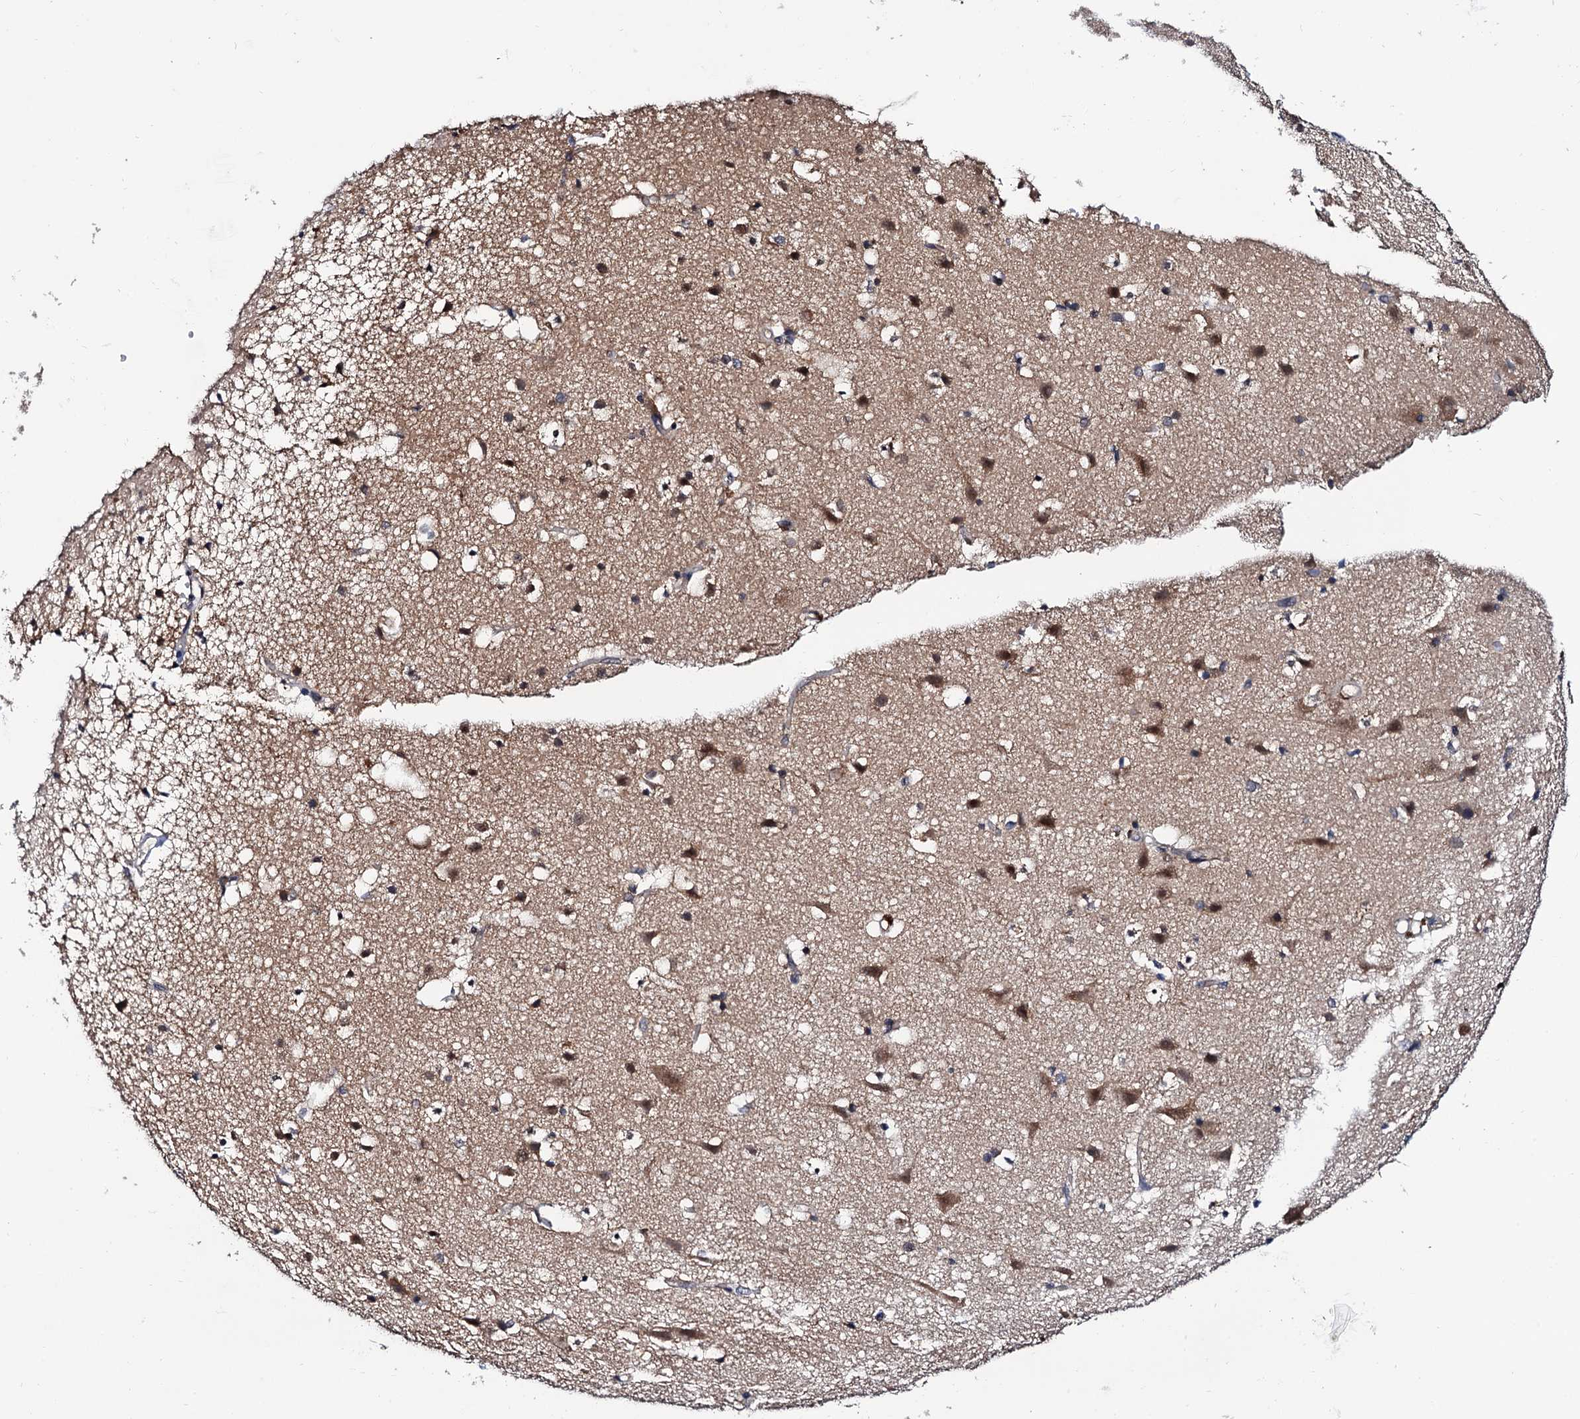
{"staining": {"intensity": "negative", "quantity": "none", "location": "none"}, "tissue": "cerebral cortex", "cell_type": "Endothelial cells", "image_type": "normal", "snomed": [{"axis": "morphology", "description": "Normal tissue, NOS"}, {"axis": "topography", "description": "Cerebral cortex"}], "caption": "This is a image of immunohistochemistry (IHC) staining of benign cerebral cortex, which shows no staining in endothelial cells. (Stains: DAB immunohistochemistry (IHC) with hematoxylin counter stain, Microscopy: brightfield microscopy at high magnification).", "gene": "NAA16", "patient": {"sex": "male", "age": 54}}